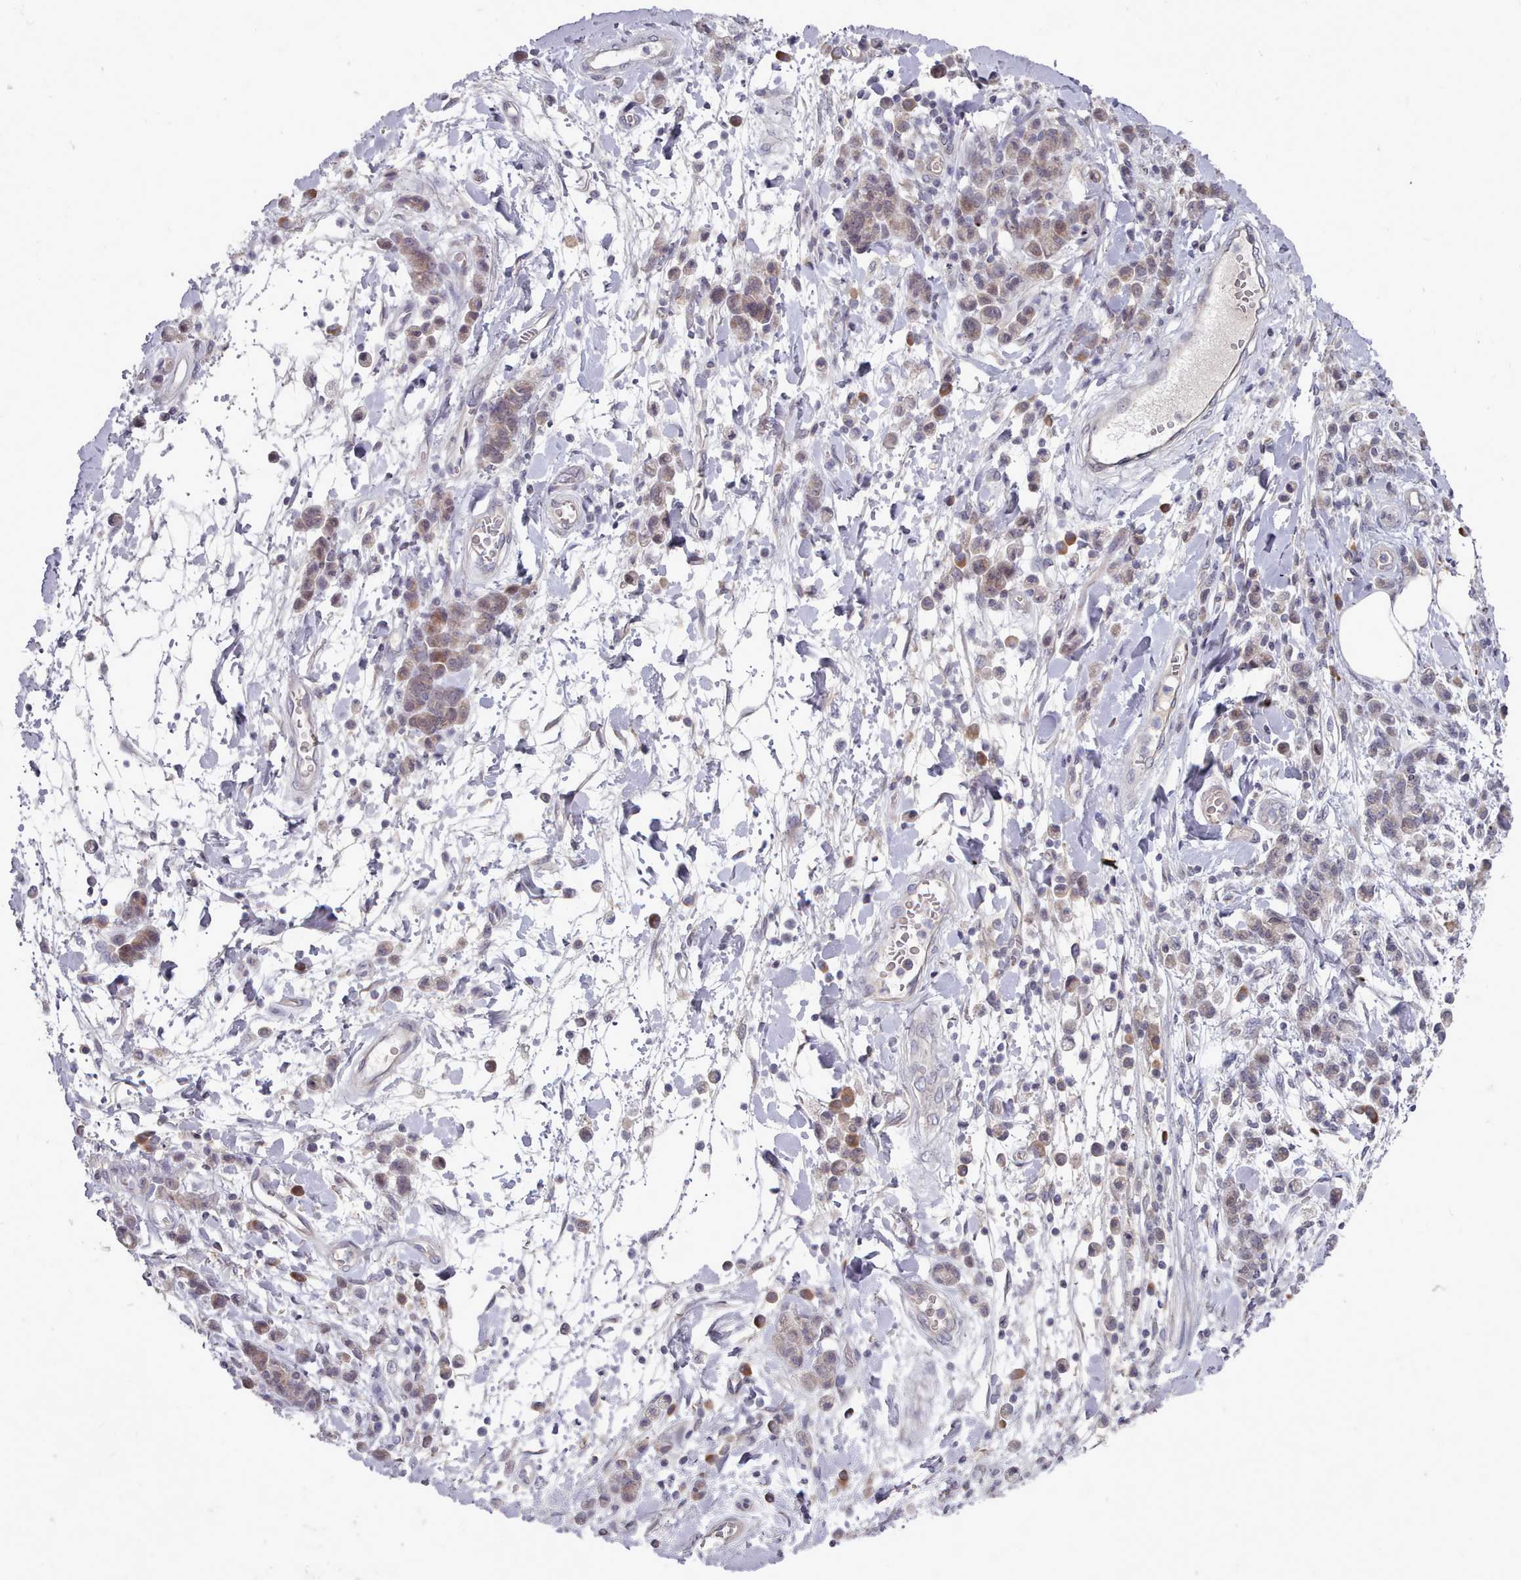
{"staining": {"intensity": "weak", "quantity": ">75%", "location": "cytoplasmic/membranous"}, "tissue": "stomach cancer", "cell_type": "Tumor cells", "image_type": "cancer", "snomed": [{"axis": "morphology", "description": "Adenocarcinoma, NOS"}, {"axis": "topography", "description": "Stomach"}], "caption": "Brown immunohistochemical staining in stomach adenocarcinoma reveals weak cytoplasmic/membranous expression in about >75% of tumor cells. The protein is stained brown, and the nuclei are stained in blue (DAB (3,3'-diaminobenzidine) IHC with brightfield microscopy, high magnification).", "gene": "ACKR3", "patient": {"sex": "male", "age": 77}}